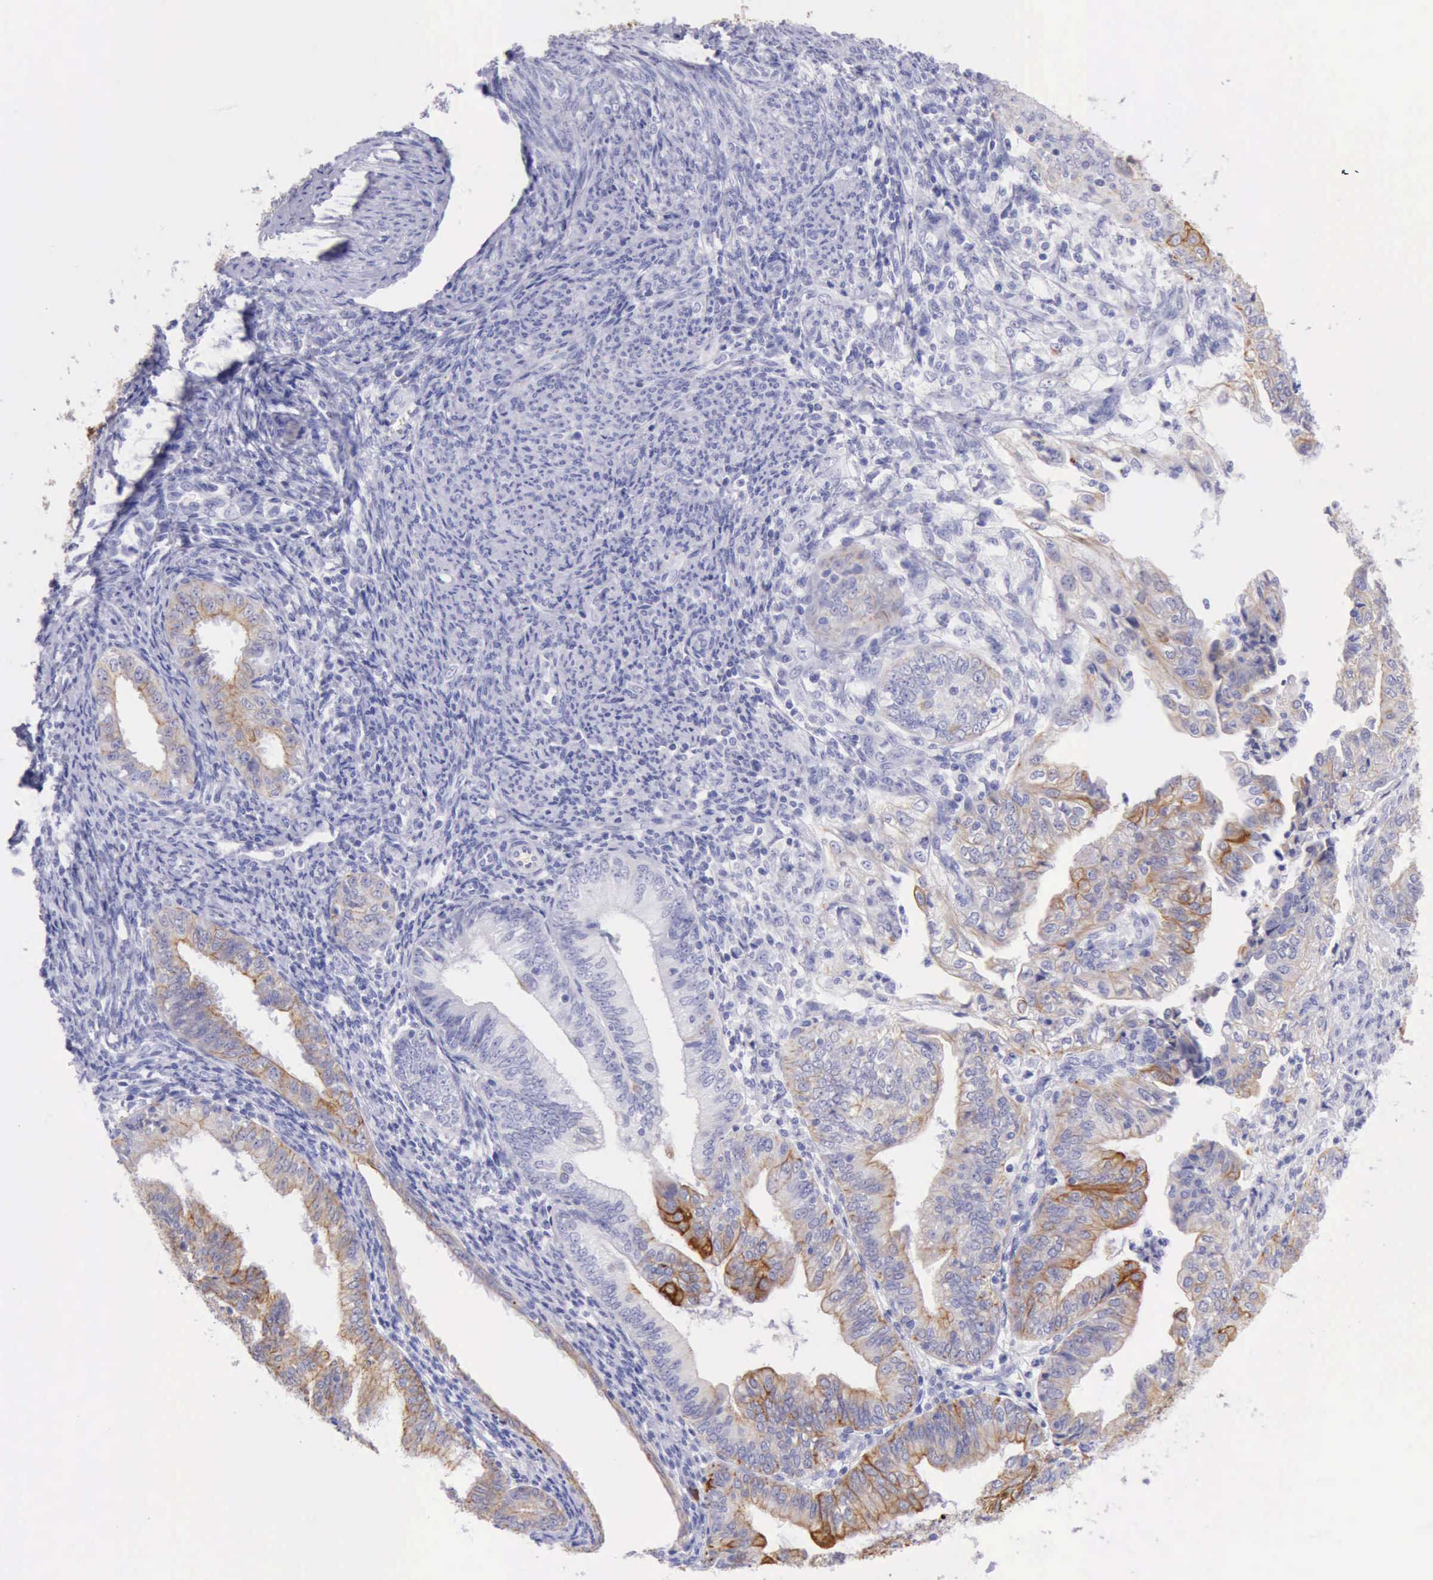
{"staining": {"intensity": "moderate", "quantity": "25%-75%", "location": "cytoplasmic/membranous"}, "tissue": "endometrial cancer", "cell_type": "Tumor cells", "image_type": "cancer", "snomed": [{"axis": "morphology", "description": "Adenocarcinoma, NOS"}, {"axis": "topography", "description": "Endometrium"}], "caption": "Protein analysis of endometrial adenocarcinoma tissue reveals moderate cytoplasmic/membranous staining in about 25%-75% of tumor cells. The protein of interest is stained brown, and the nuclei are stained in blue (DAB (3,3'-diaminobenzidine) IHC with brightfield microscopy, high magnification).", "gene": "KRT8", "patient": {"sex": "female", "age": 55}}